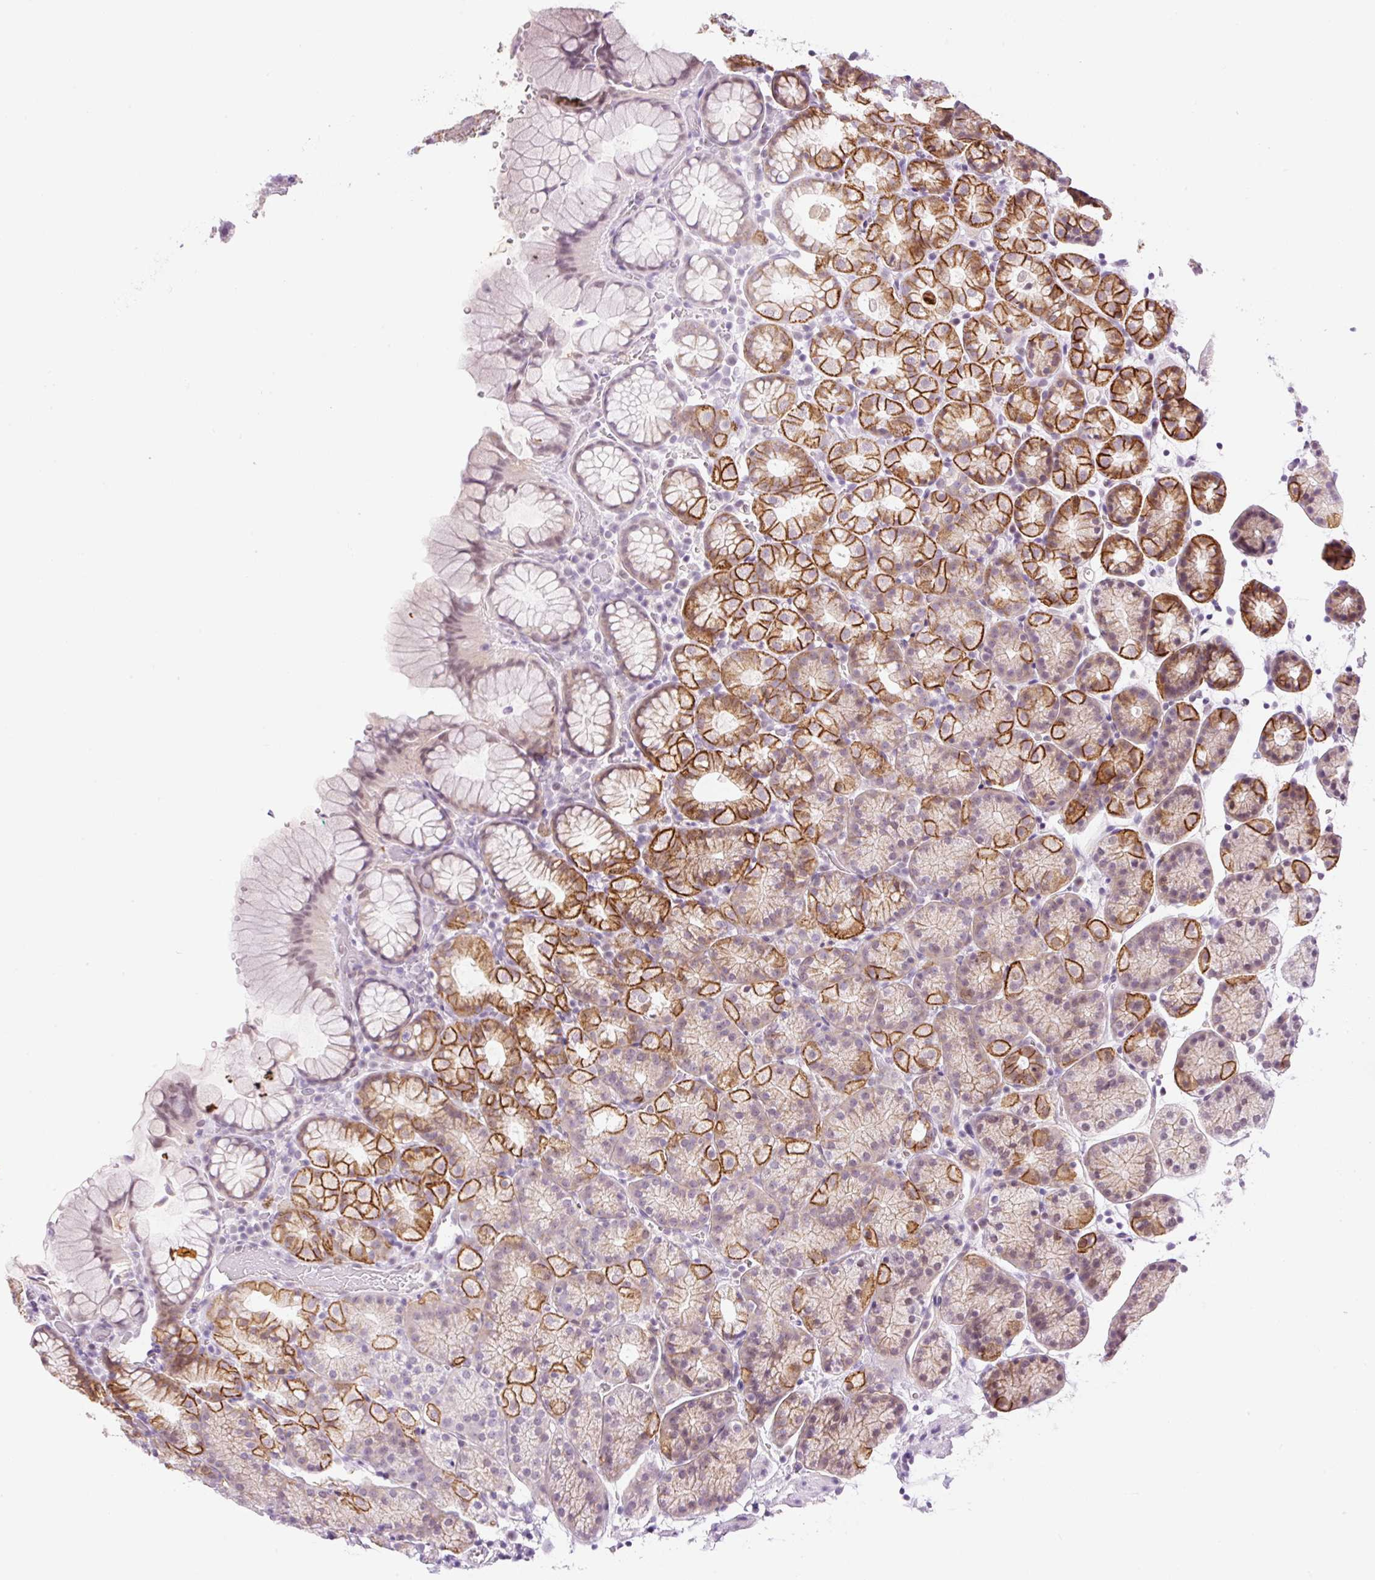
{"staining": {"intensity": "strong", "quantity": "25%-75%", "location": "cytoplasmic/membranous,nuclear"}, "tissue": "stomach", "cell_type": "Glandular cells", "image_type": "normal", "snomed": [{"axis": "morphology", "description": "Normal tissue, NOS"}, {"axis": "topography", "description": "Stomach, upper"}], "caption": "Human stomach stained with a brown dye displays strong cytoplasmic/membranous,nuclear positive expression in approximately 25%-75% of glandular cells.", "gene": "PALM3", "patient": {"sex": "female", "age": 81}}